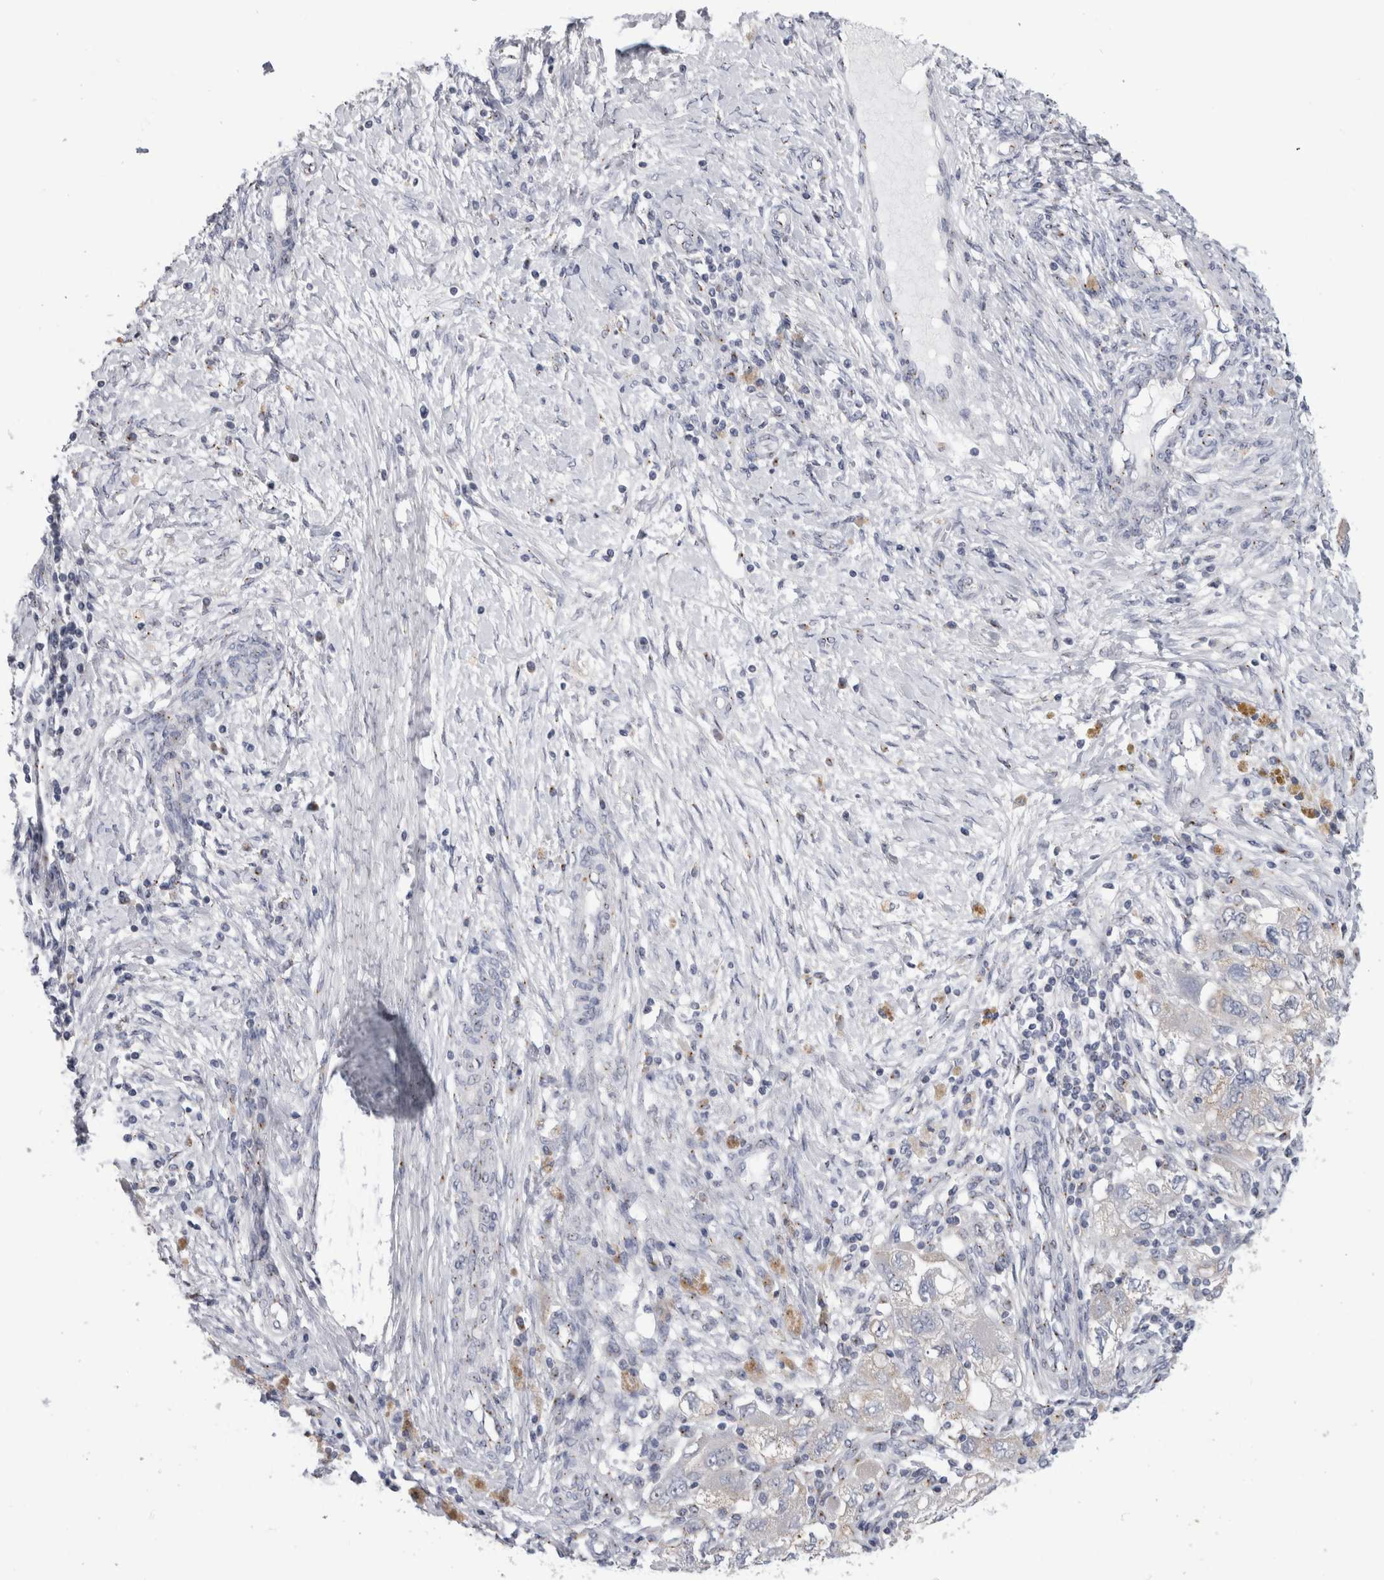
{"staining": {"intensity": "negative", "quantity": "none", "location": "none"}, "tissue": "ovarian cancer", "cell_type": "Tumor cells", "image_type": "cancer", "snomed": [{"axis": "morphology", "description": "Carcinoma, NOS"}, {"axis": "morphology", "description": "Cystadenocarcinoma, serous, NOS"}, {"axis": "topography", "description": "Ovary"}], "caption": "A histopathology image of human ovarian serous cystadenocarcinoma is negative for staining in tumor cells.", "gene": "AKAP9", "patient": {"sex": "female", "age": 69}}